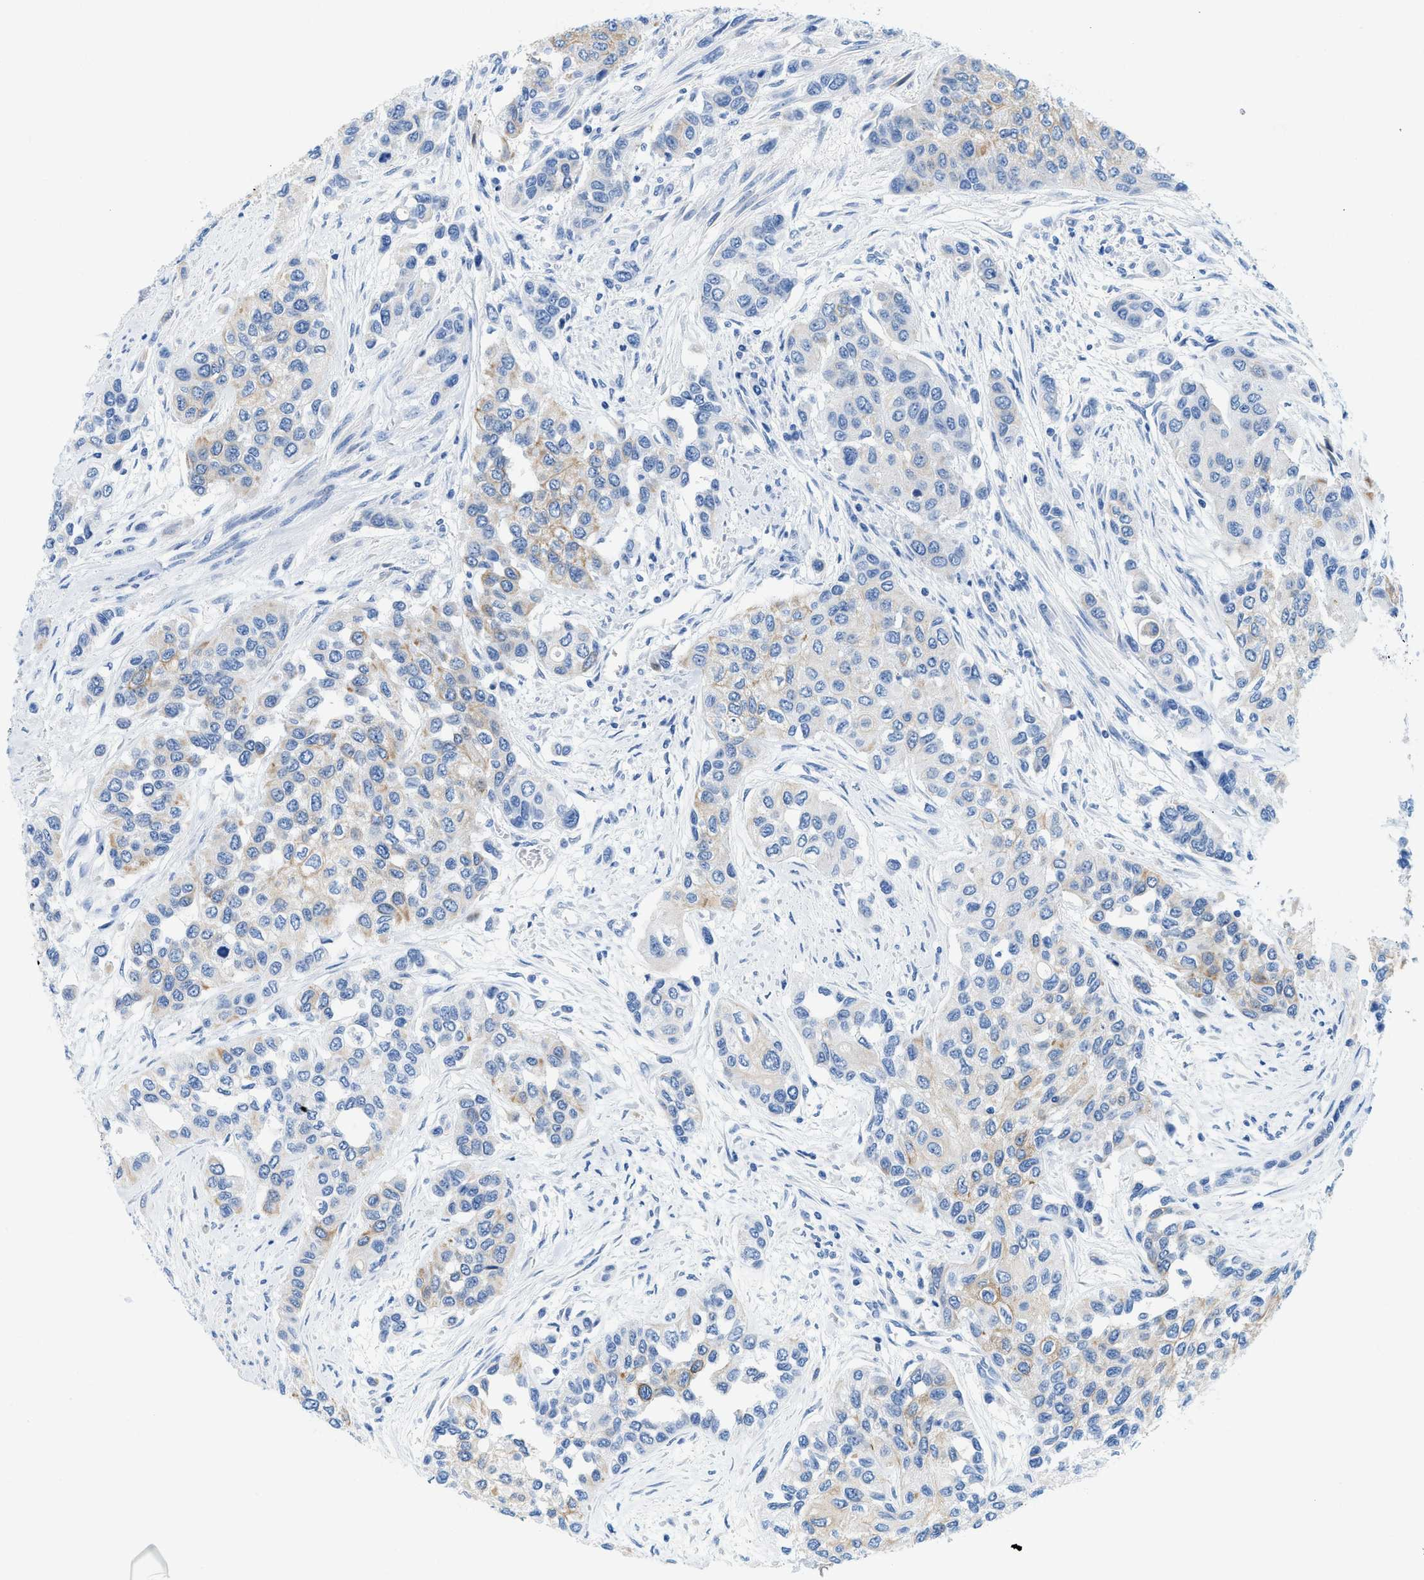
{"staining": {"intensity": "weak", "quantity": "<25%", "location": "cytoplasmic/membranous"}, "tissue": "urothelial cancer", "cell_type": "Tumor cells", "image_type": "cancer", "snomed": [{"axis": "morphology", "description": "Urothelial carcinoma, High grade"}, {"axis": "topography", "description": "Urinary bladder"}], "caption": "DAB (3,3'-diaminobenzidine) immunohistochemical staining of urothelial carcinoma (high-grade) displays no significant staining in tumor cells. Brightfield microscopy of immunohistochemistry (IHC) stained with DAB (3,3'-diaminobenzidine) (brown) and hematoxylin (blue), captured at high magnification.", "gene": "BPGM", "patient": {"sex": "female", "age": 56}}